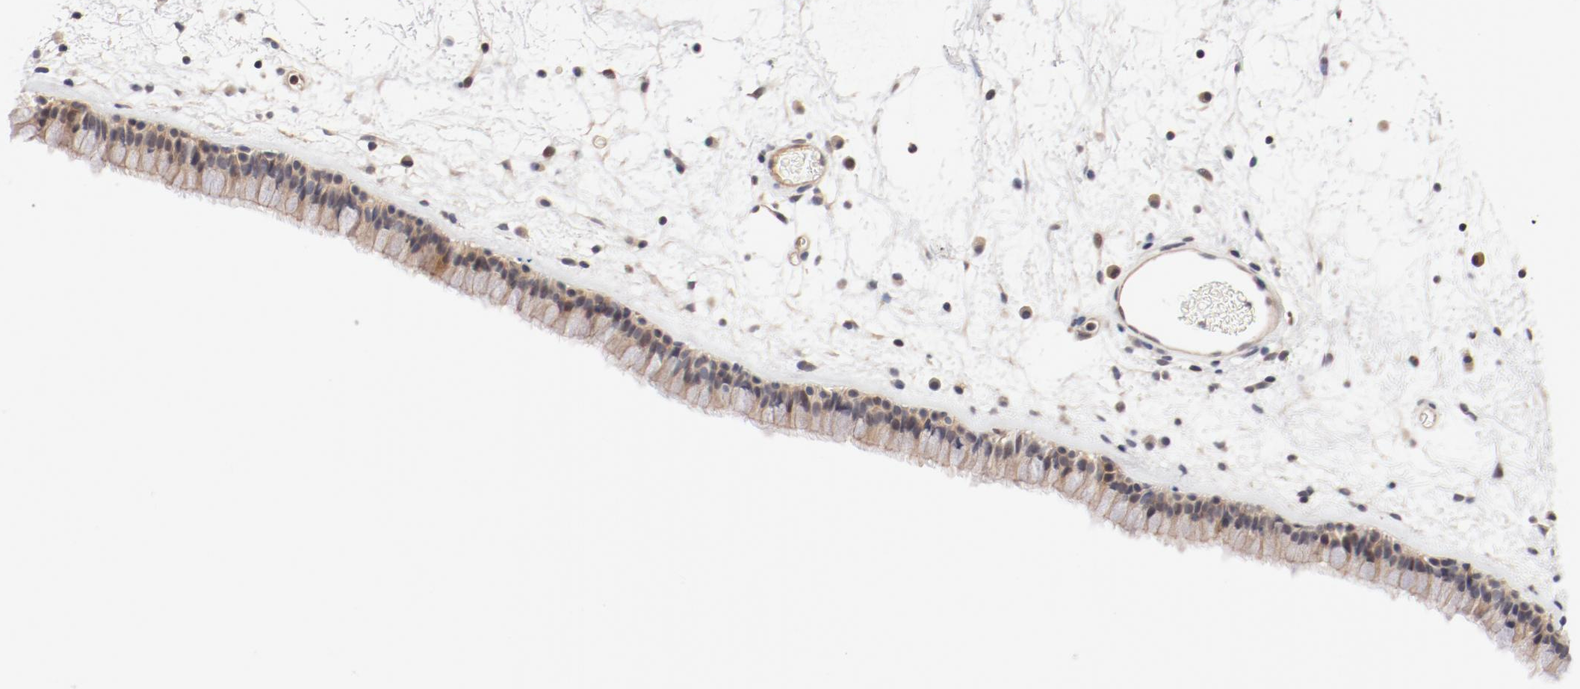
{"staining": {"intensity": "moderate", "quantity": "25%-75%", "location": "cytoplasmic/membranous"}, "tissue": "nasopharynx", "cell_type": "Respiratory epithelial cells", "image_type": "normal", "snomed": [{"axis": "morphology", "description": "Normal tissue, NOS"}, {"axis": "morphology", "description": "Inflammation, NOS"}, {"axis": "topography", "description": "Nasopharynx"}], "caption": "A high-resolution photomicrograph shows immunohistochemistry staining of benign nasopharynx, which reveals moderate cytoplasmic/membranous positivity in about 25%-75% of respiratory epithelial cells.", "gene": "ZNF267", "patient": {"sex": "male", "age": 48}}